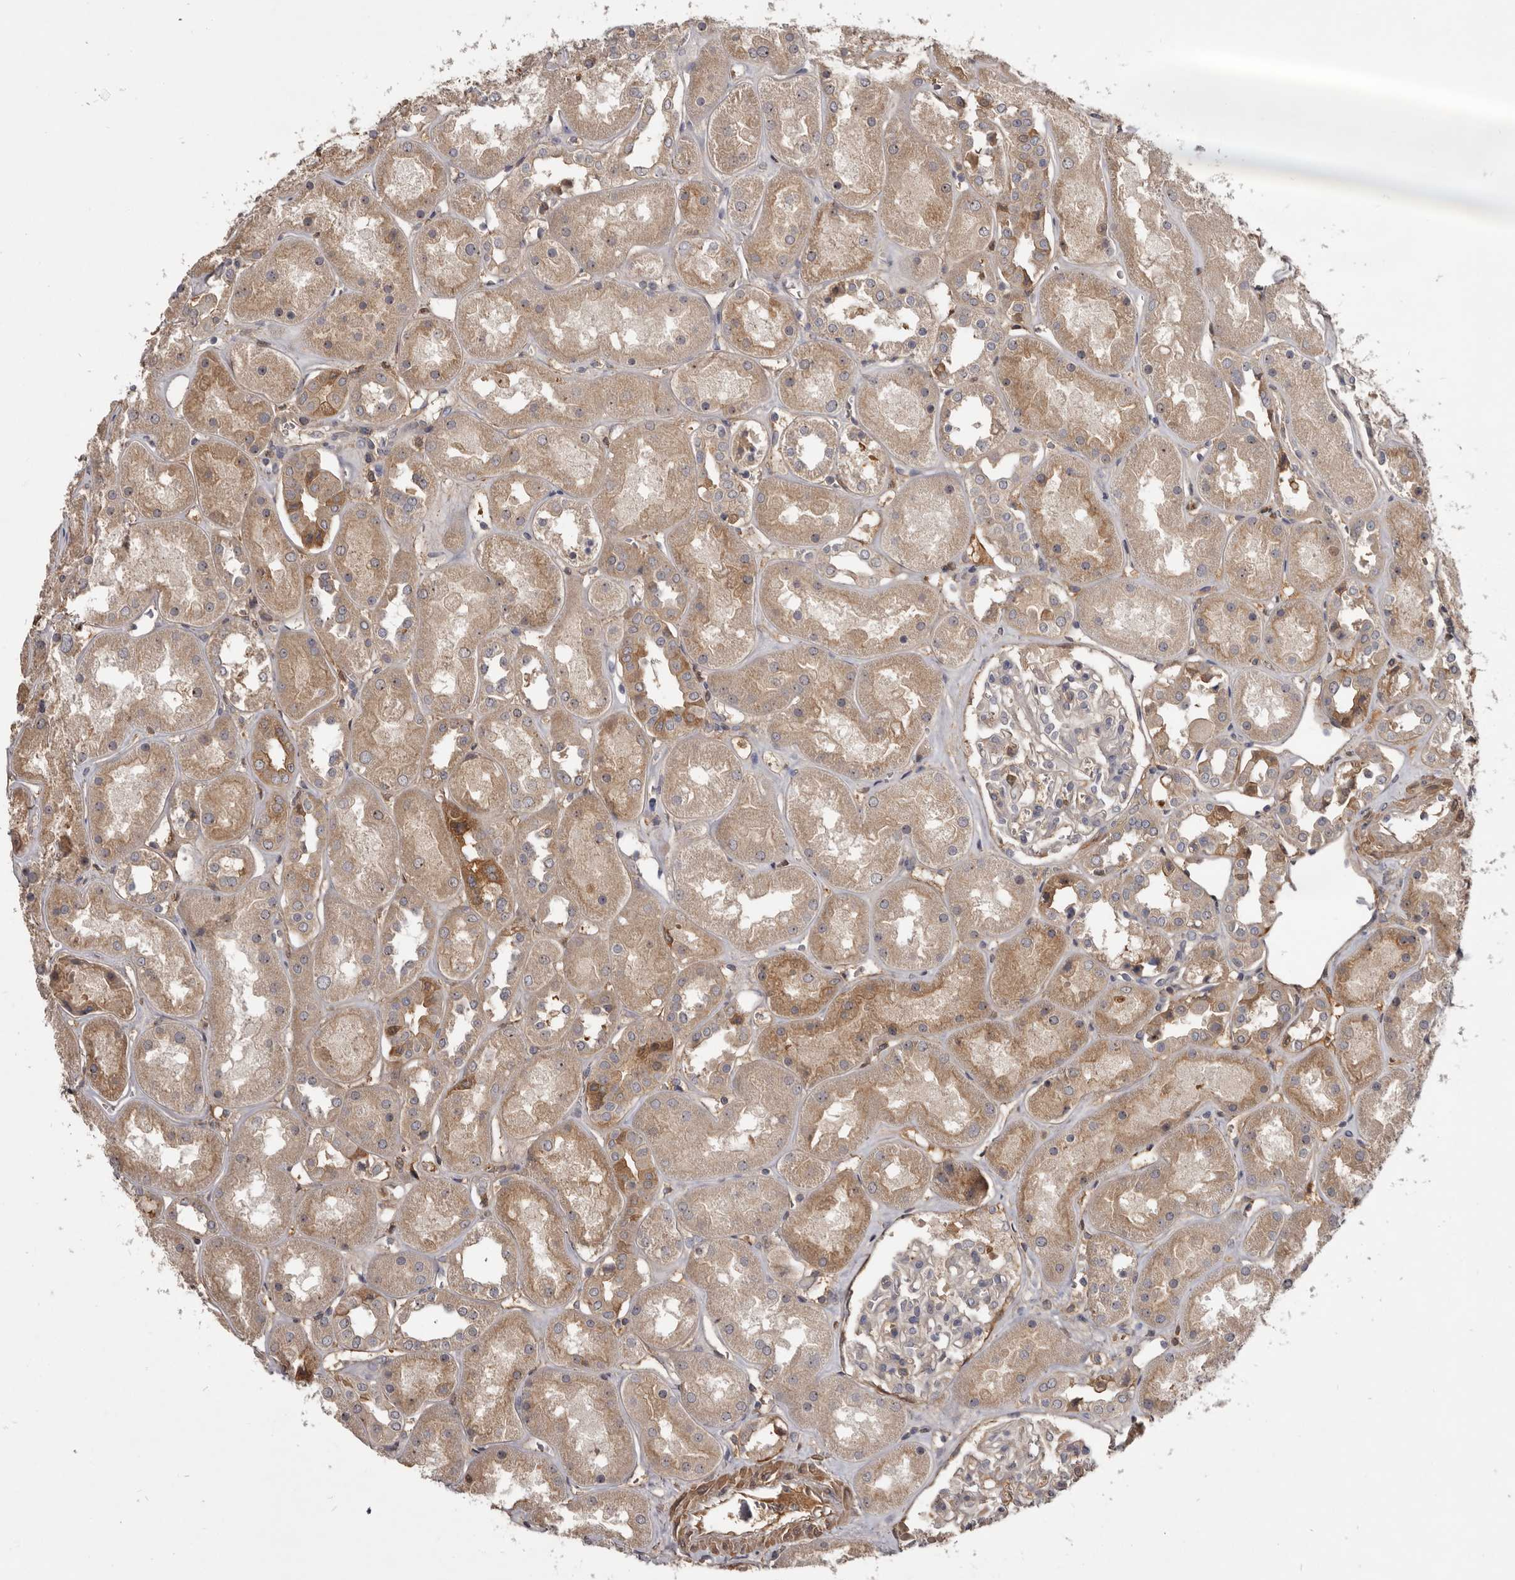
{"staining": {"intensity": "weak", "quantity": "25%-75%", "location": "cytoplasmic/membranous"}, "tissue": "kidney", "cell_type": "Cells in glomeruli", "image_type": "normal", "snomed": [{"axis": "morphology", "description": "Normal tissue, NOS"}, {"axis": "topography", "description": "Kidney"}], "caption": "This photomicrograph shows IHC staining of benign human kidney, with low weak cytoplasmic/membranous expression in approximately 25%-75% of cells in glomeruli.", "gene": "TTC39A", "patient": {"sex": "male", "age": 70}}